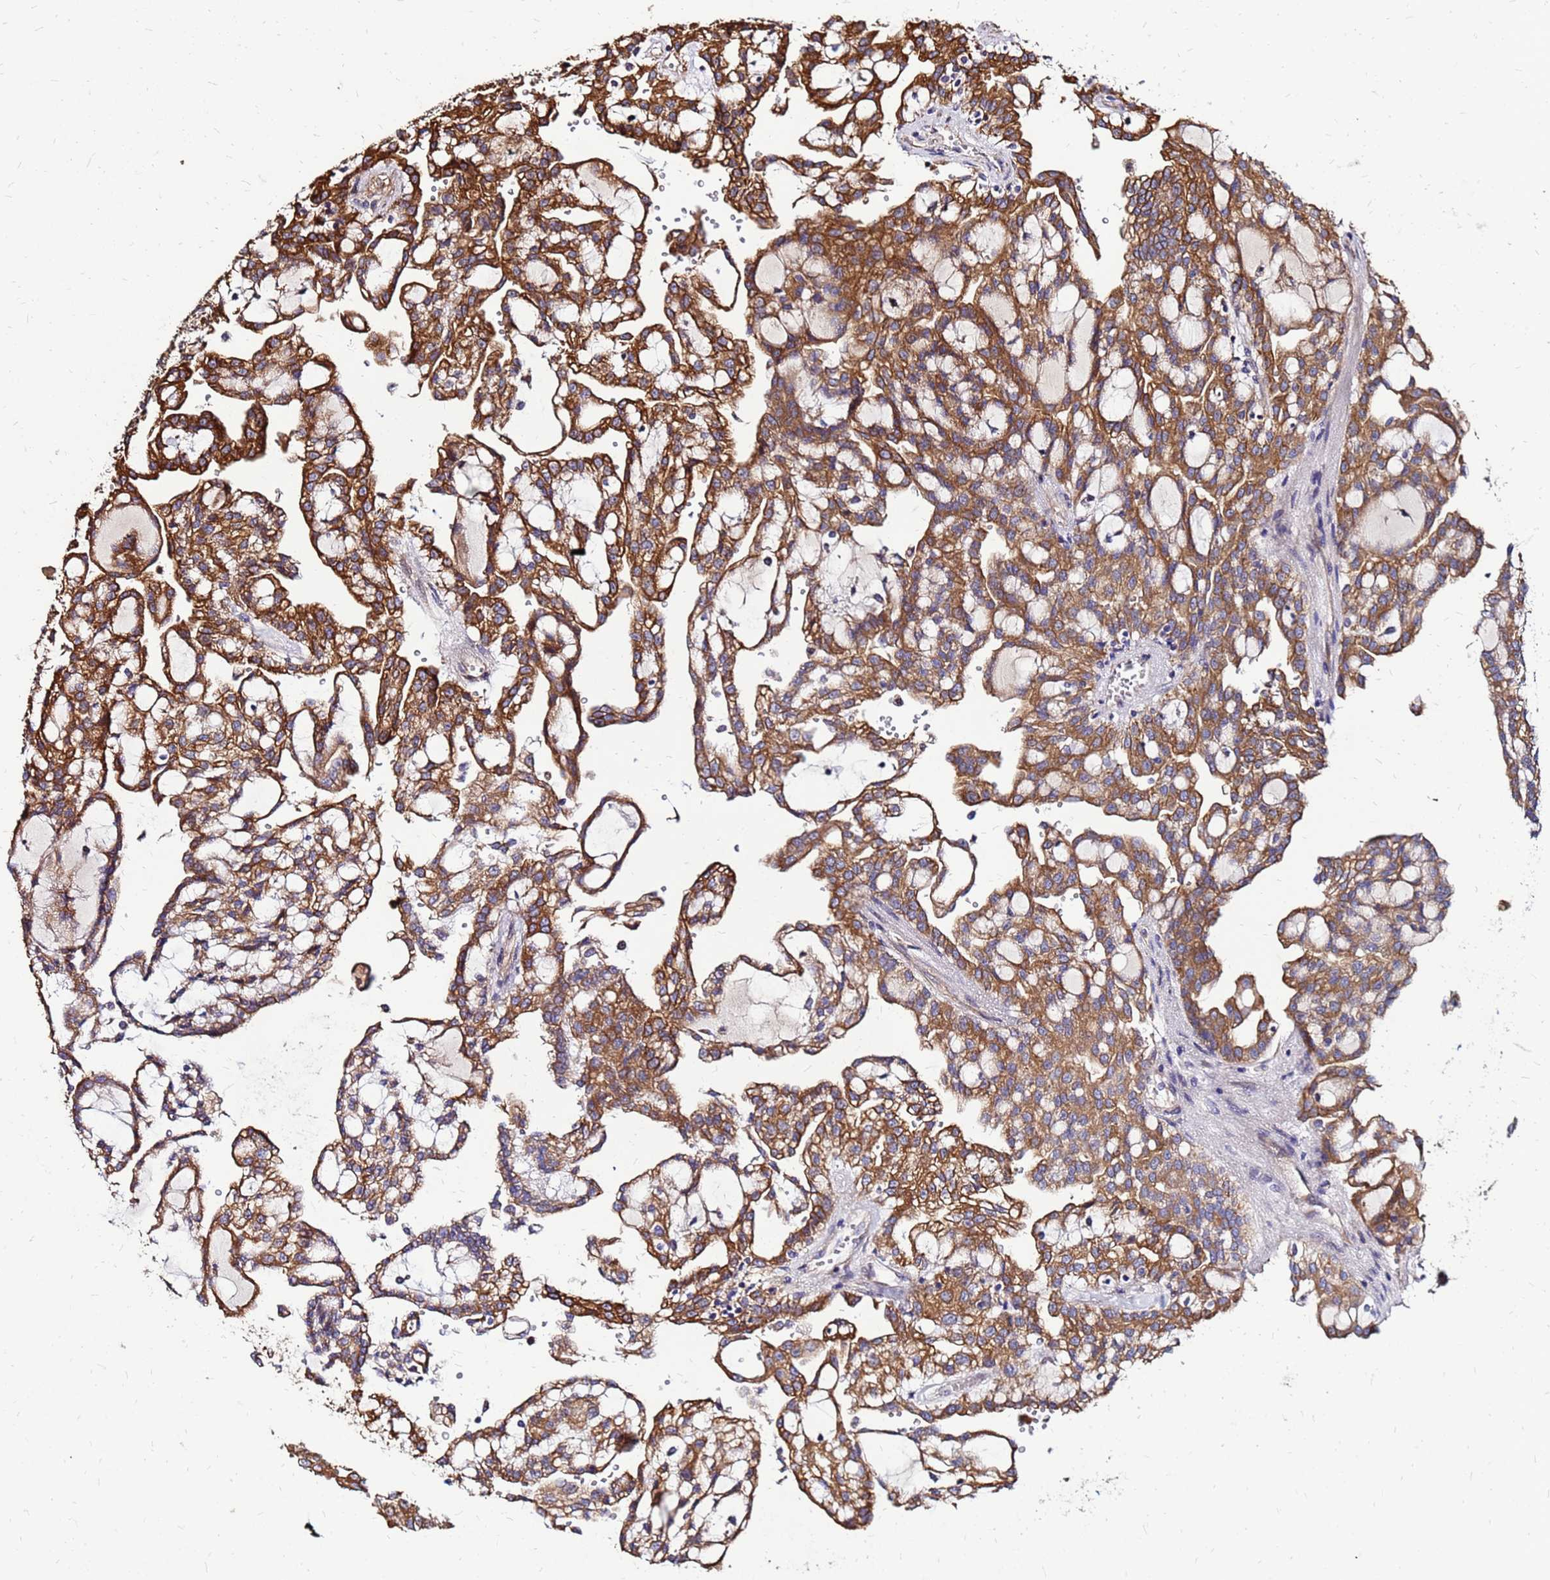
{"staining": {"intensity": "moderate", "quantity": ">75%", "location": "cytoplasmic/membranous"}, "tissue": "renal cancer", "cell_type": "Tumor cells", "image_type": "cancer", "snomed": [{"axis": "morphology", "description": "Adenocarcinoma, NOS"}, {"axis": "topography", "description": "Kidney"}], "caption": "Immunohistochemistry staining of adenocarcinoma (renal), which shows medium levels of moderate cytoplasmic/membranous staining in approximately >75% of tumor cells indicating moderate cytoplasmic/membranous protein expression. The staining was performed using DAB (3,3'-diaminobenzidine) (brown) for protein detection and nuclei were counterstained in hematoxylin (blue).", "gene": "VMO1", "patient": {"sex": "male", "age": 63}}